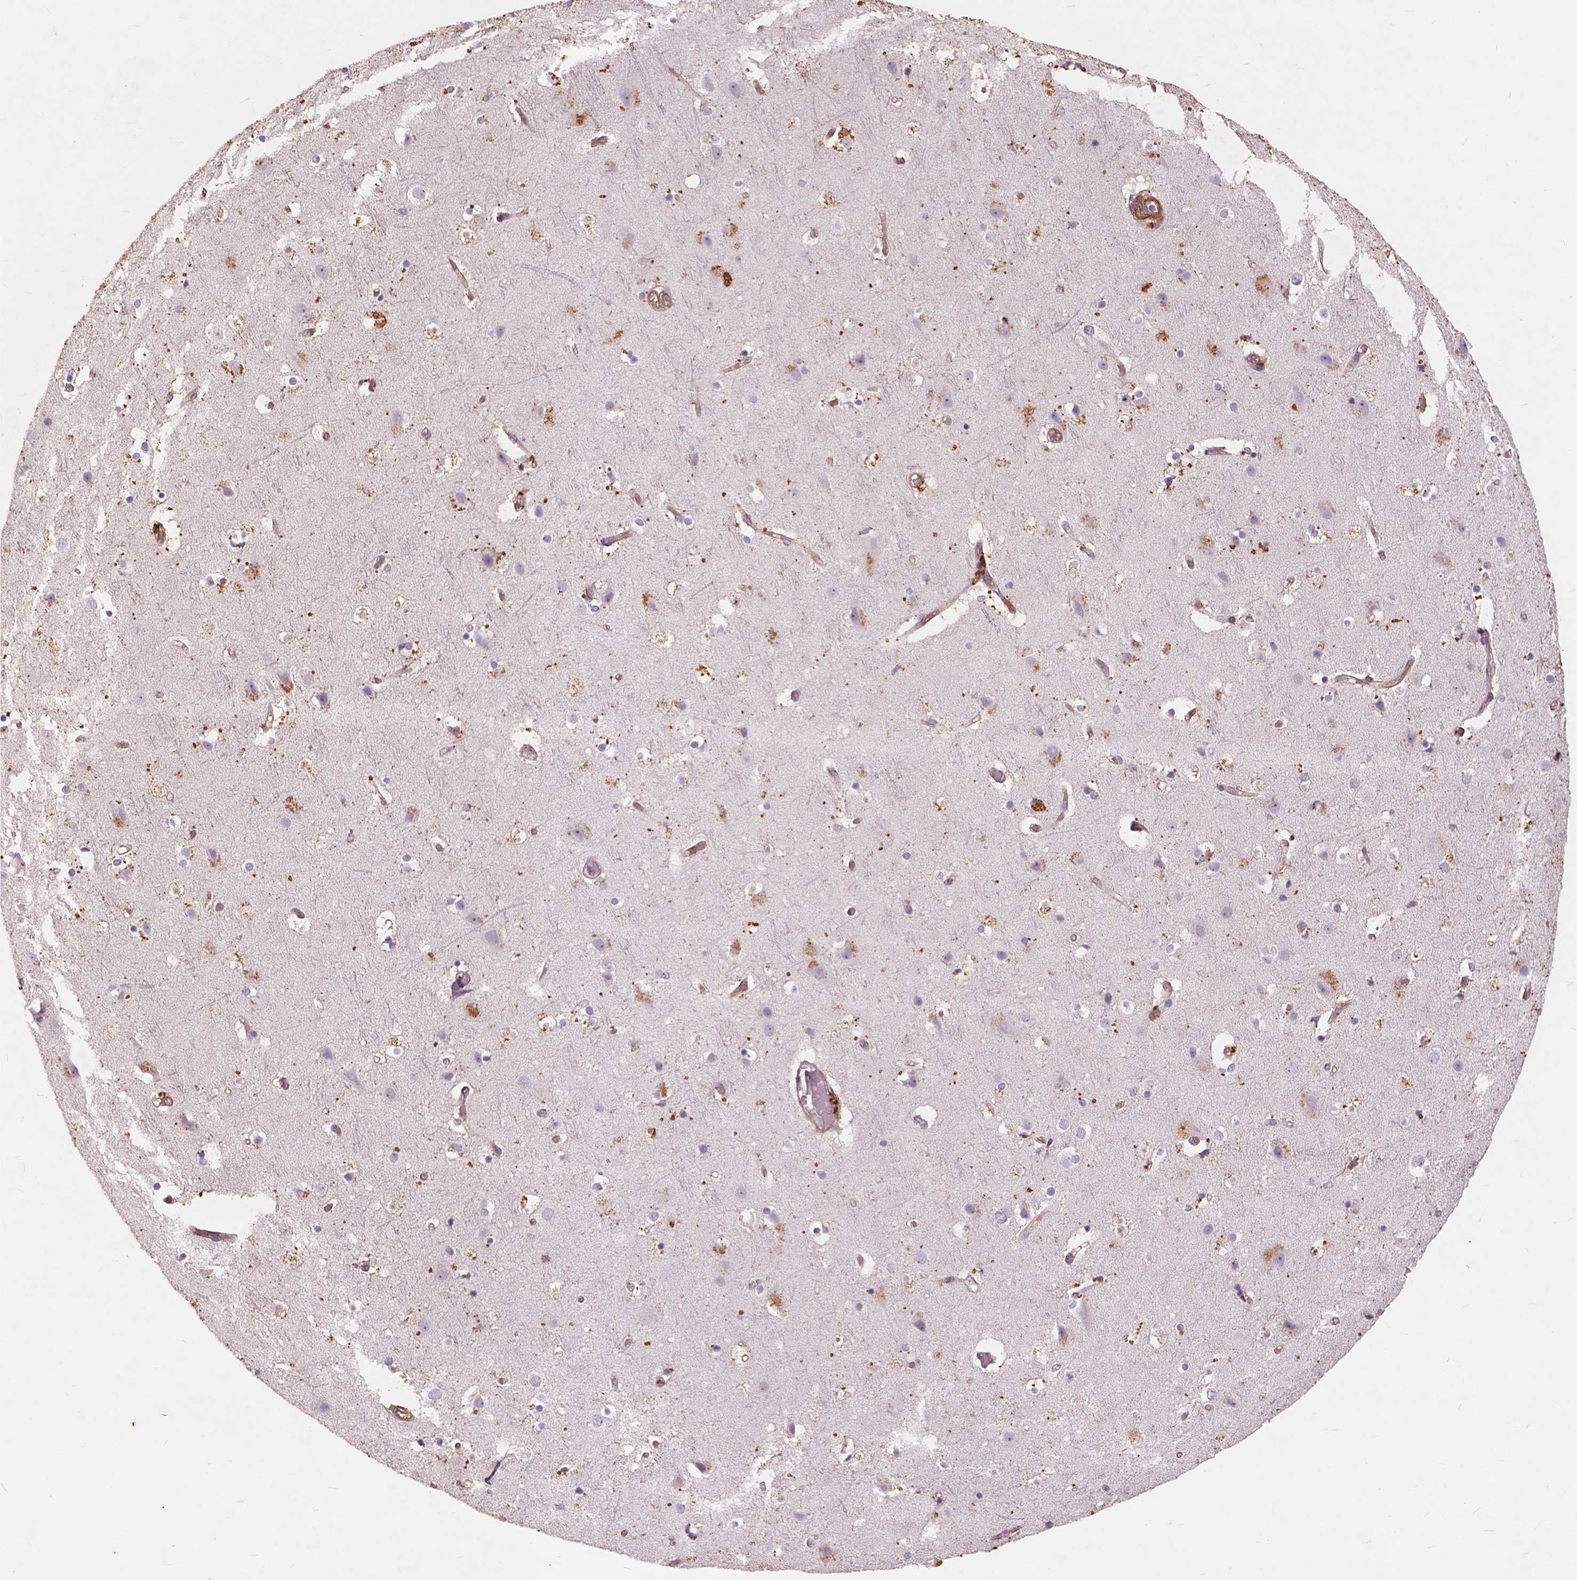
{"staining": {"intensity": "moderate", "quantity": "25%-75%", "location": "cytoplasmic/membranous"}, "tissue": "cerebral cortex", "cell_type": "Endothelial cells", "image_type": "normal", "snomed": [{"axis": "morphology", "description": "Normal tissue, NOS"}, {"axis": "topography", "description": "Cerebral cortex"}], "caption": "Immunohistochemistry (DAB (3,3'-diaminobenzidine)) staining of benign human cerebral cortex reveals moderate cytoplasmic/membranous protein staining in about 25%-75% of endothelial cells.", "gene": "RFPL4B", "patient": {"sex": "female", "age": 52}}